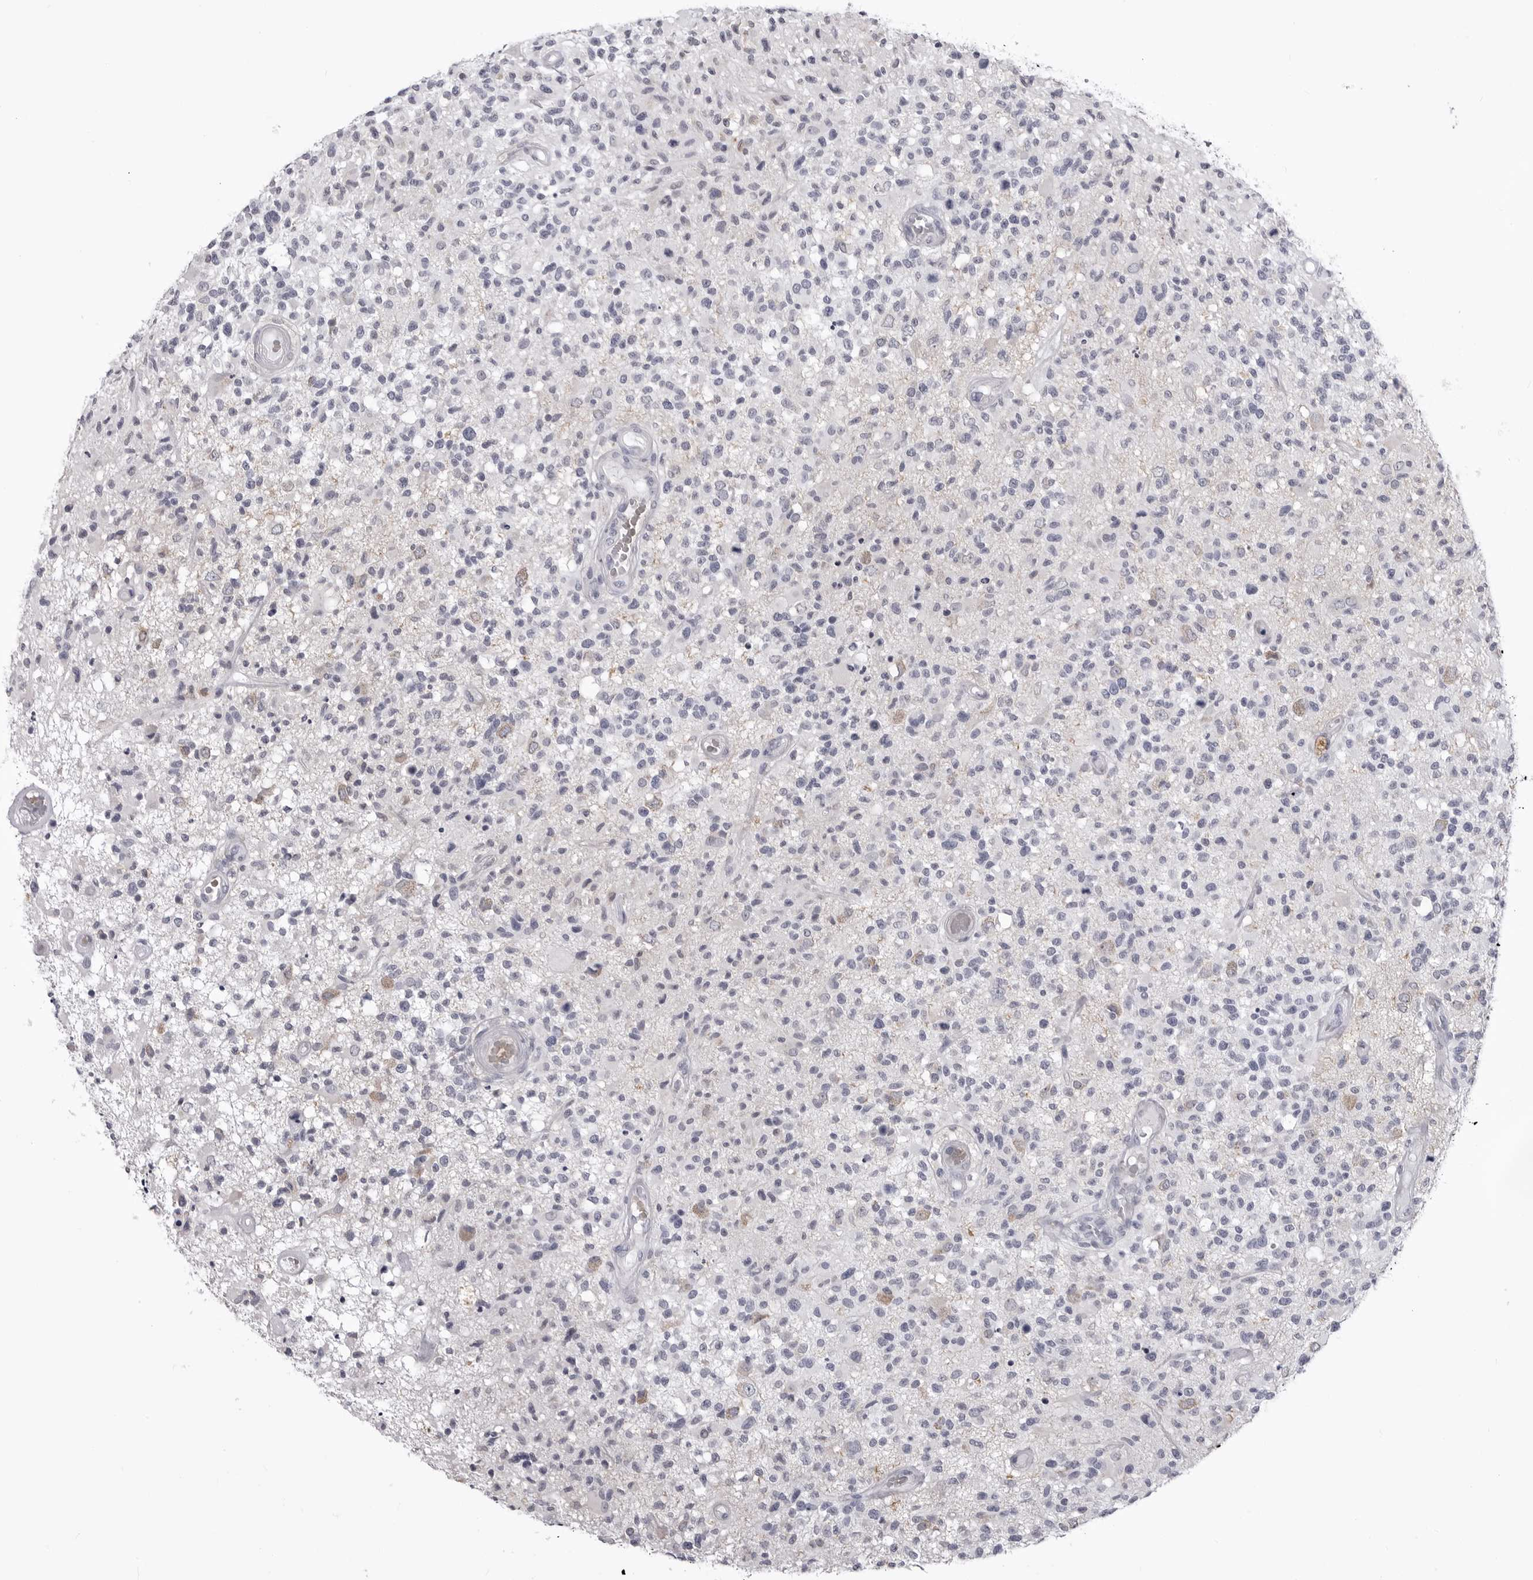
{"staining": {"intensity": "negative", "quantity": "none", "location": "none"}, "tissue": "glioma", "cell_type": "Tumor cells", "image_type": "cancer", "snomed": [{"axis": "morphology", "description": "Glioma, malignant, High grade"}, {"axis": "morphology", "description": "Glioblastoma, NOS"}, {"axis": "topography", "description": "Brain"}], "caption": "High power microscopy photomicrograph of an immunohistochemistry (IHC) image of glioblastoma, revealing no significant positivity in tumor cells. (Stains: DAB immunohistochemistry (IHC) with hematoxylin counter stain, Microscopy: brightfield microscopy at high magnification).", "gene": "STAP2", "patient": {"sex": "male", "age": 60}}